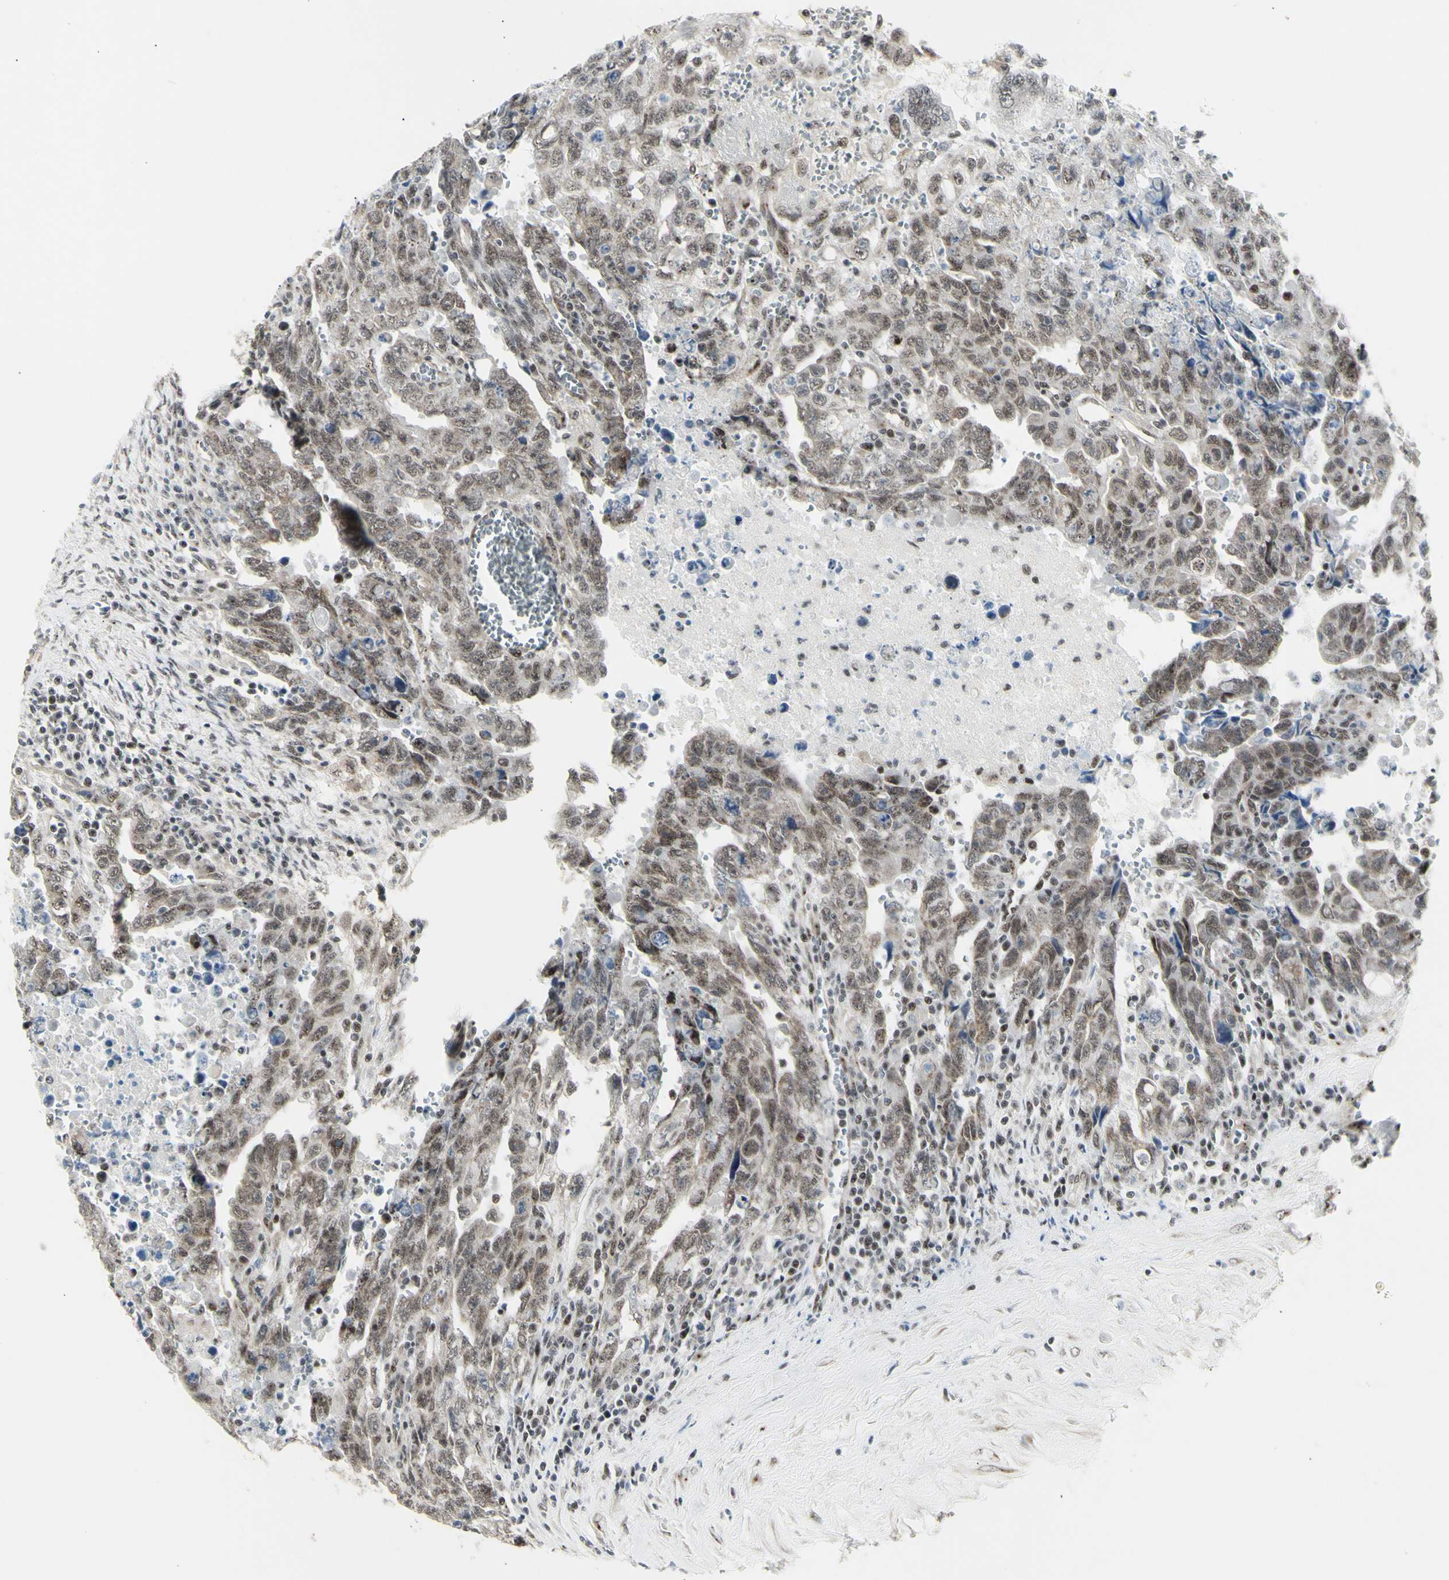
{"staining": {"intensity": "moderate", "quantity": ">75%", "location": "cytoplasmic/membranous,nuclear"}, "tissue": "testis cancer", "cell_type": "Tumor cells", "image_type": "cancer", "snomed": [{"axis": "morphology", "description": "Carcinoma, Embryonal, NOS"}, {"axis": "topography", "description": "Testis"}], "caption": "DAB immunohistochemical staining of testis cancer (embryonal carcinoma) demonstrates moderate cytoplasmic/membranous and nuclear protein staining in about >75% of tumor cells.", "gene": "DHRS7B", "patient": {"sex": "male", "age": 28}}